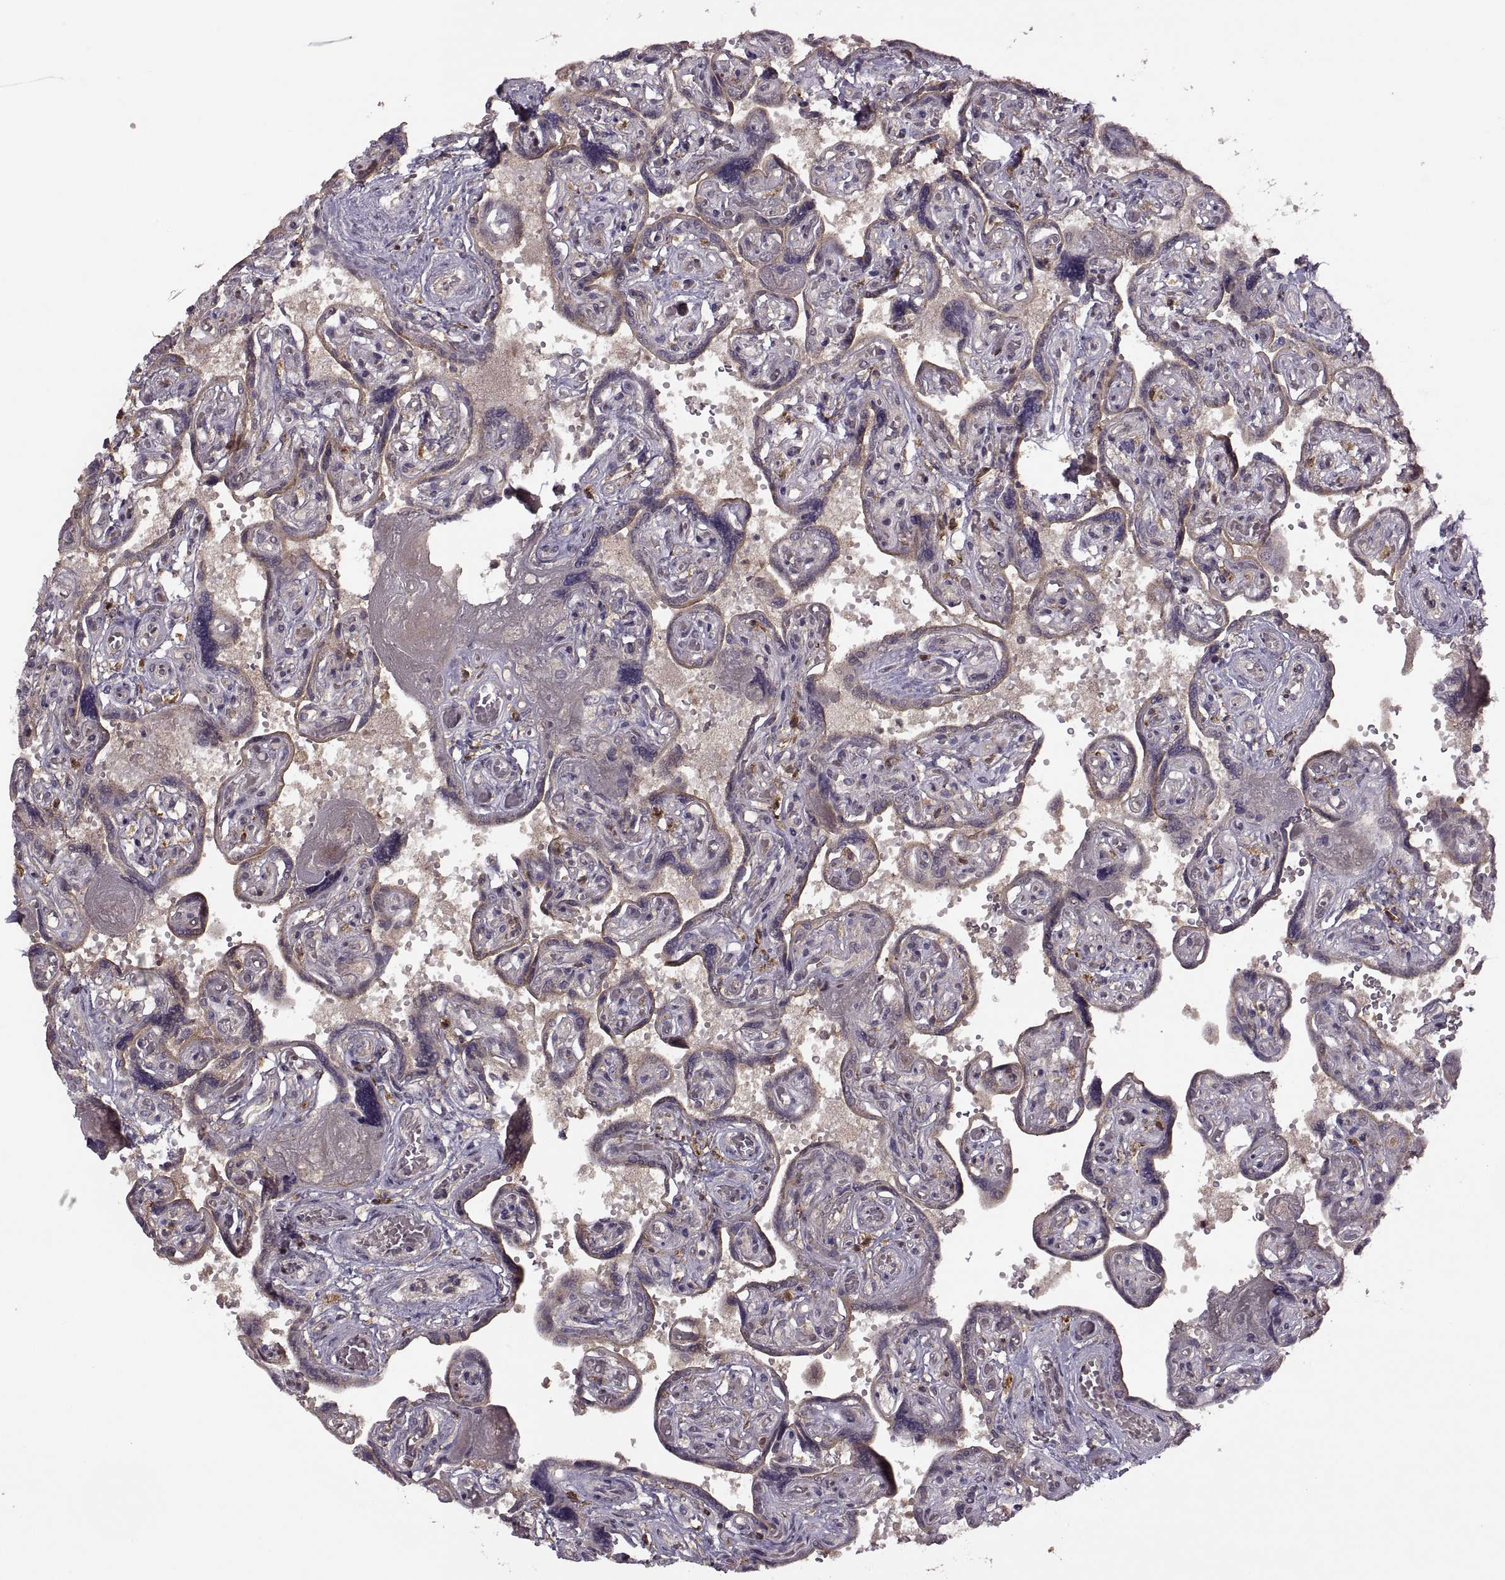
{"staining": {"intensity": "negative", "quantity": "none", "location": "none"}, "tissue": "placenta", "cell_type": "Decidual cells", "image_type": "normal", "snomed": [{"axis": "morphology", "description": "Normal tissue, NOS"}, {"axis": "topography", "description": "Placenta"}], "caption": "A photomicrograph of placenta stained for a protein demonstrates no brown staining in decidual cells. (Brightfield microscopy of DAB IHC at high magnification).", "gene": "PIERCE1", "patient": {"sex": "female", "age": 32}}